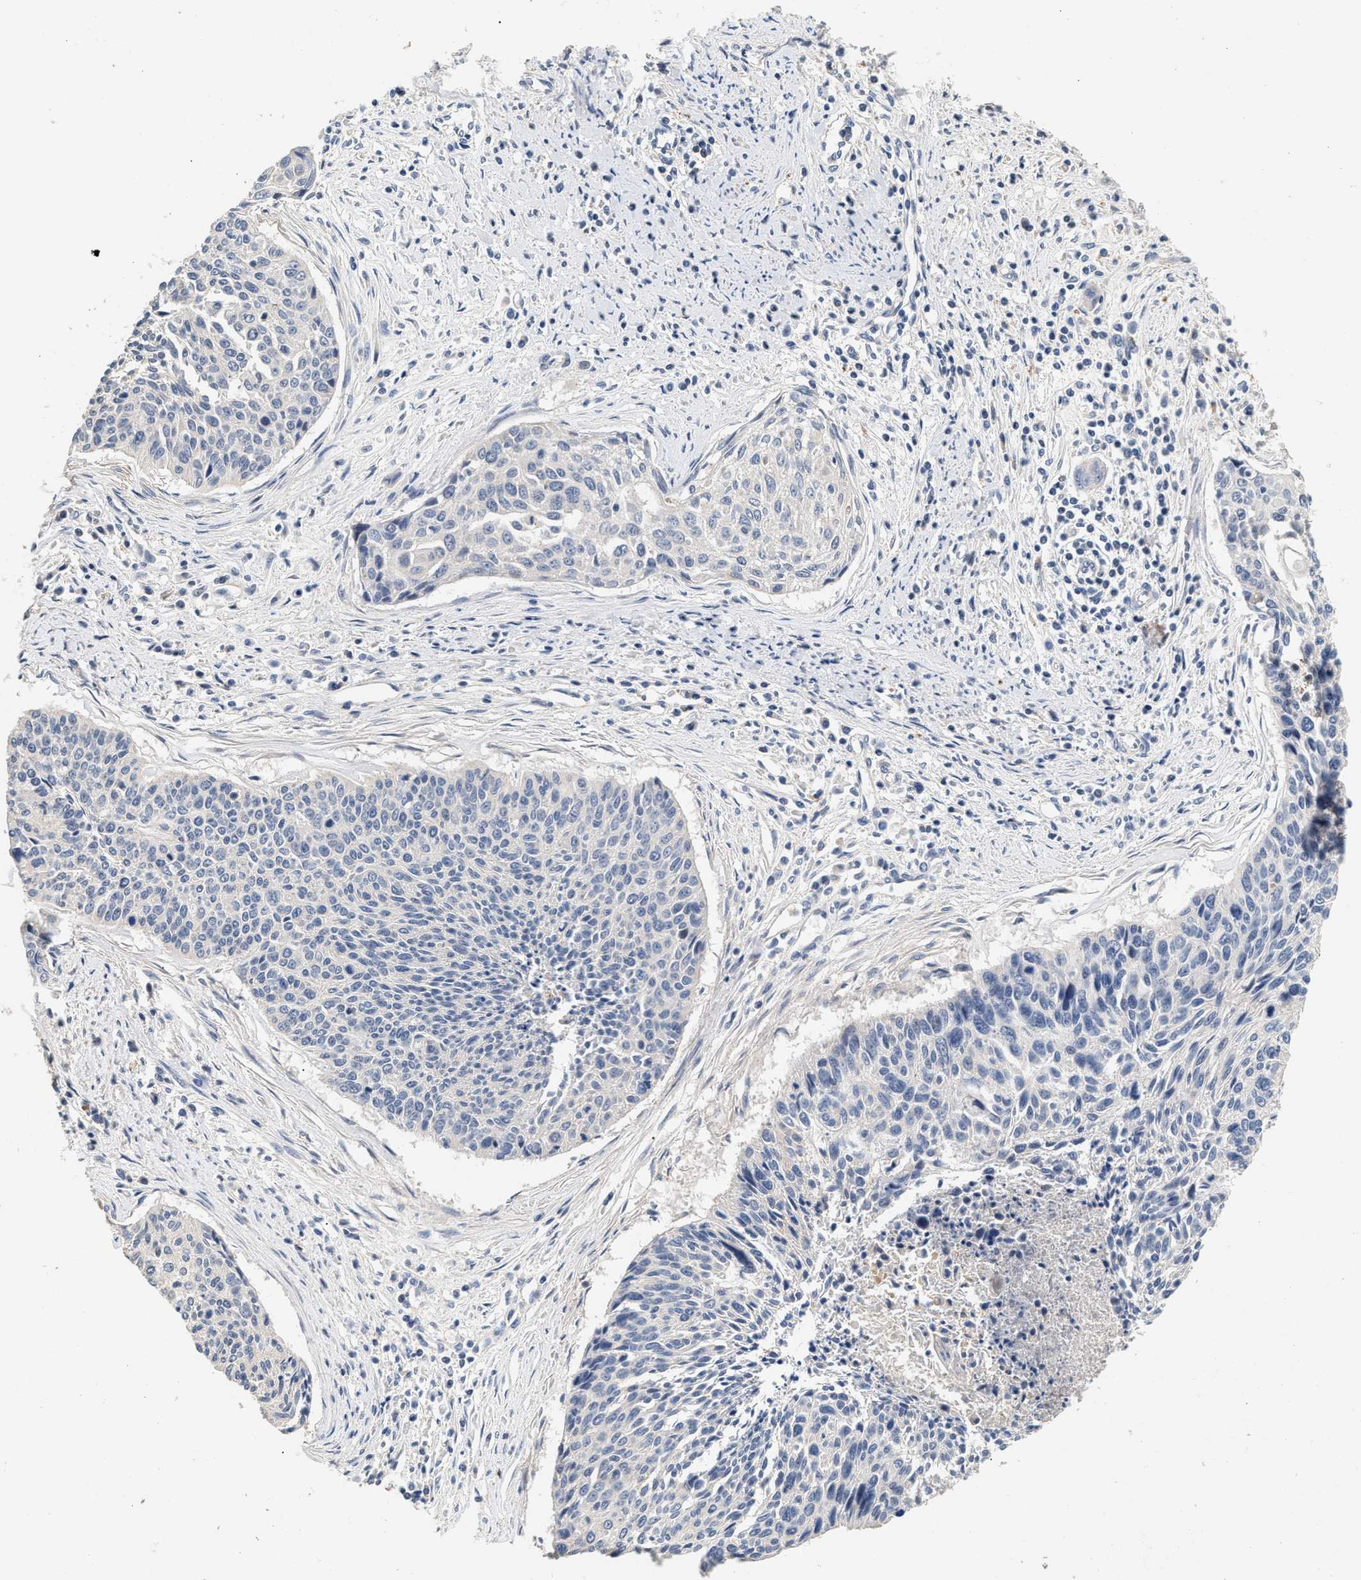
{"staining": {"intensity": "negative", "quantity": "none", "location": "none"}, "tissue": "cervical cancer", "cell_type": "Tumor cells", "image_type": "cancer", "snomed": [{"axis": "morphology", "description": "Squamous cell carcinoma, NOS"}, {"axis": "topography", "description": "Cervix"}], "caption": "A high-resolution histopathology image shows IHC staining of cervical cancer (squamous cell carcinoma), which shows no significant staining in tumor cells. (DAB immunohistochemistry (IHC) with hematoxylin counter stain).", "gene": "PTGR3", "patient": {"sex": "female", "age": 55}}